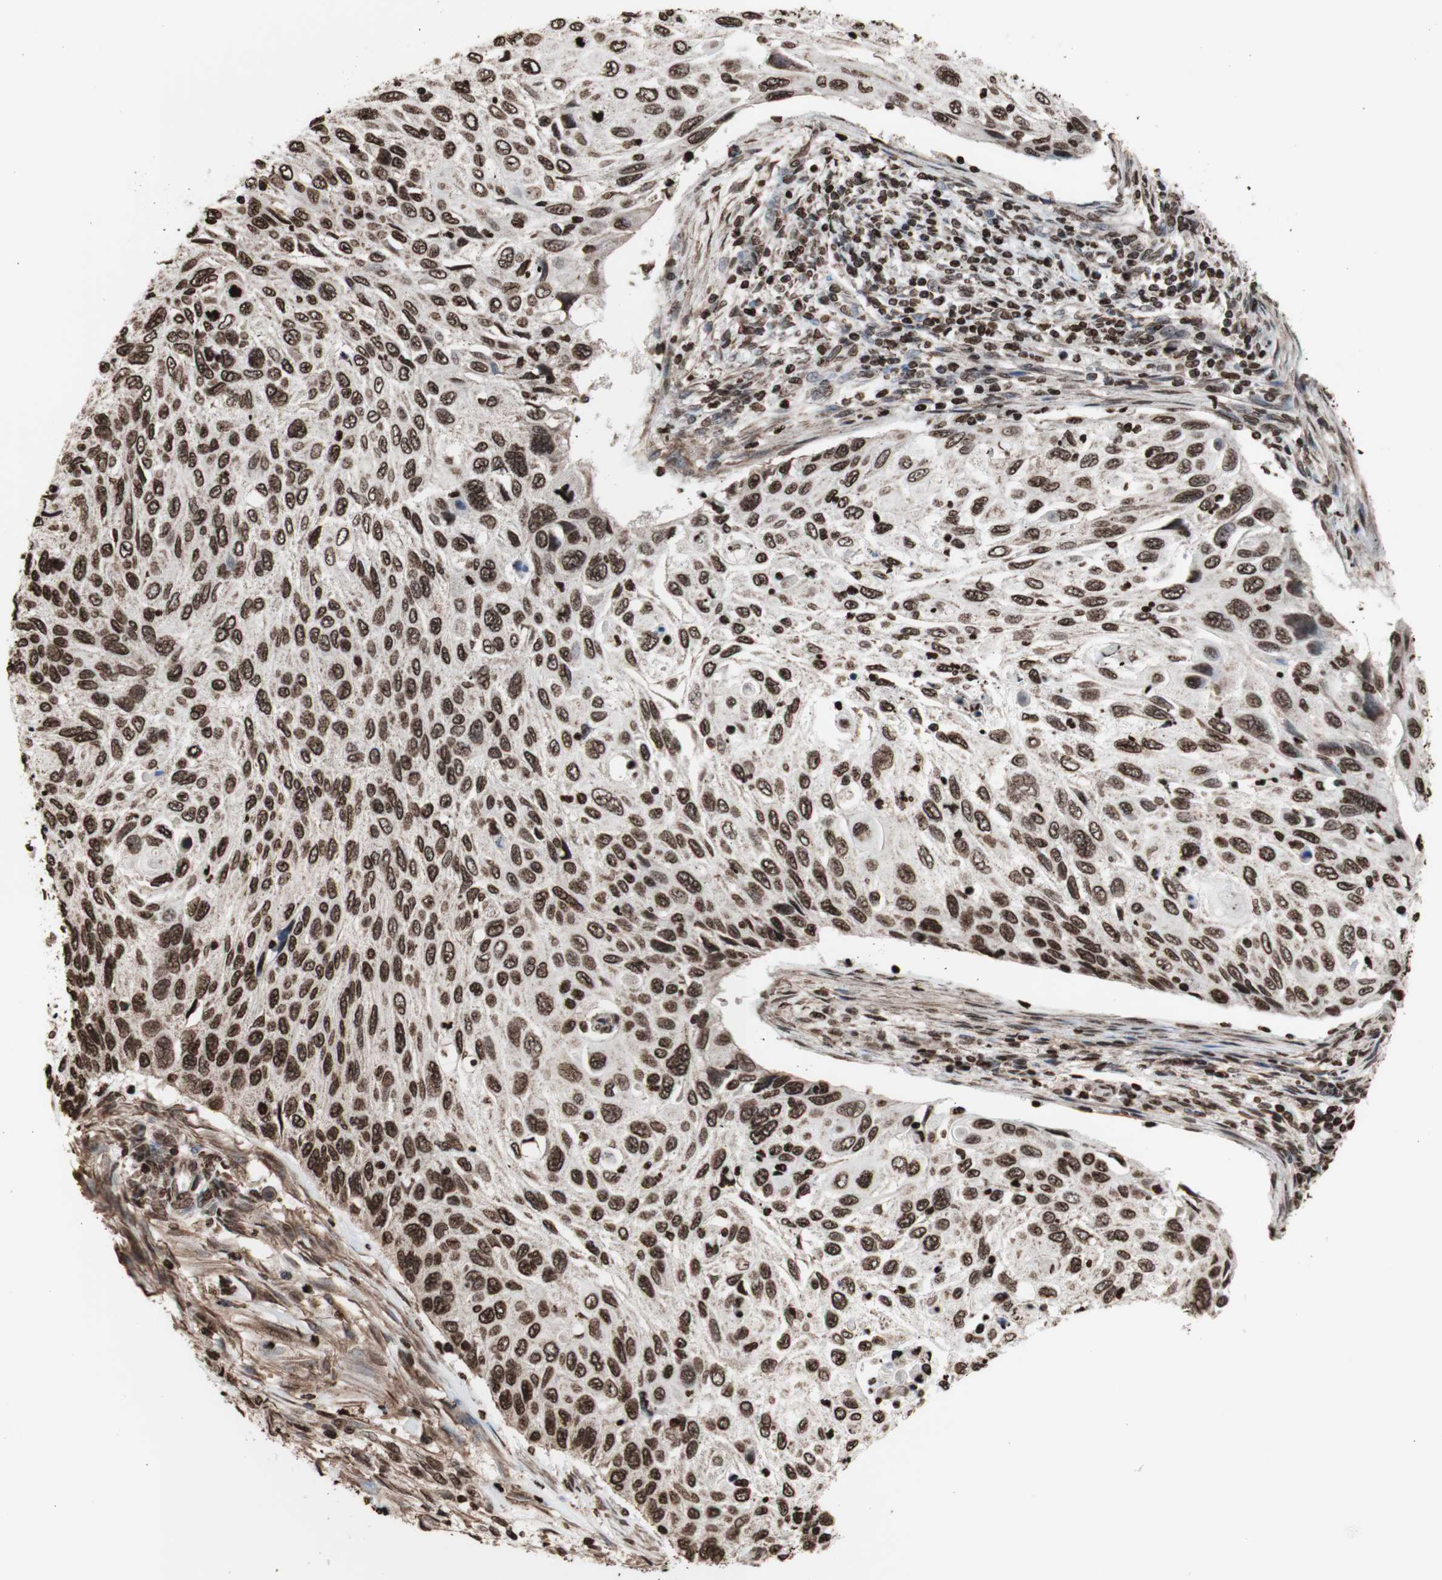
{"staining": {"intensity": "strong", "quantity": ">75%", "location": "cytoplasmic/membranous,nuclear"}, "tissue": "cervical cancer", "cell_type": "Tumor cells", "image_type": "cancer", "snomed": [{"axis": "morphology", "description": "Squamous cell carcinoma, NOS"}, {"axis": "topography", "description": "Cervix"}], "caption": "Immunohistochemical staining of cervical squamous cell carcinoma reveals strong cytoplasmic/membranous and nuclear protein positivity in about >75% of tumor cells.", "gene": "SNAI2", "patient": {"sex": "female", "age": 70}}